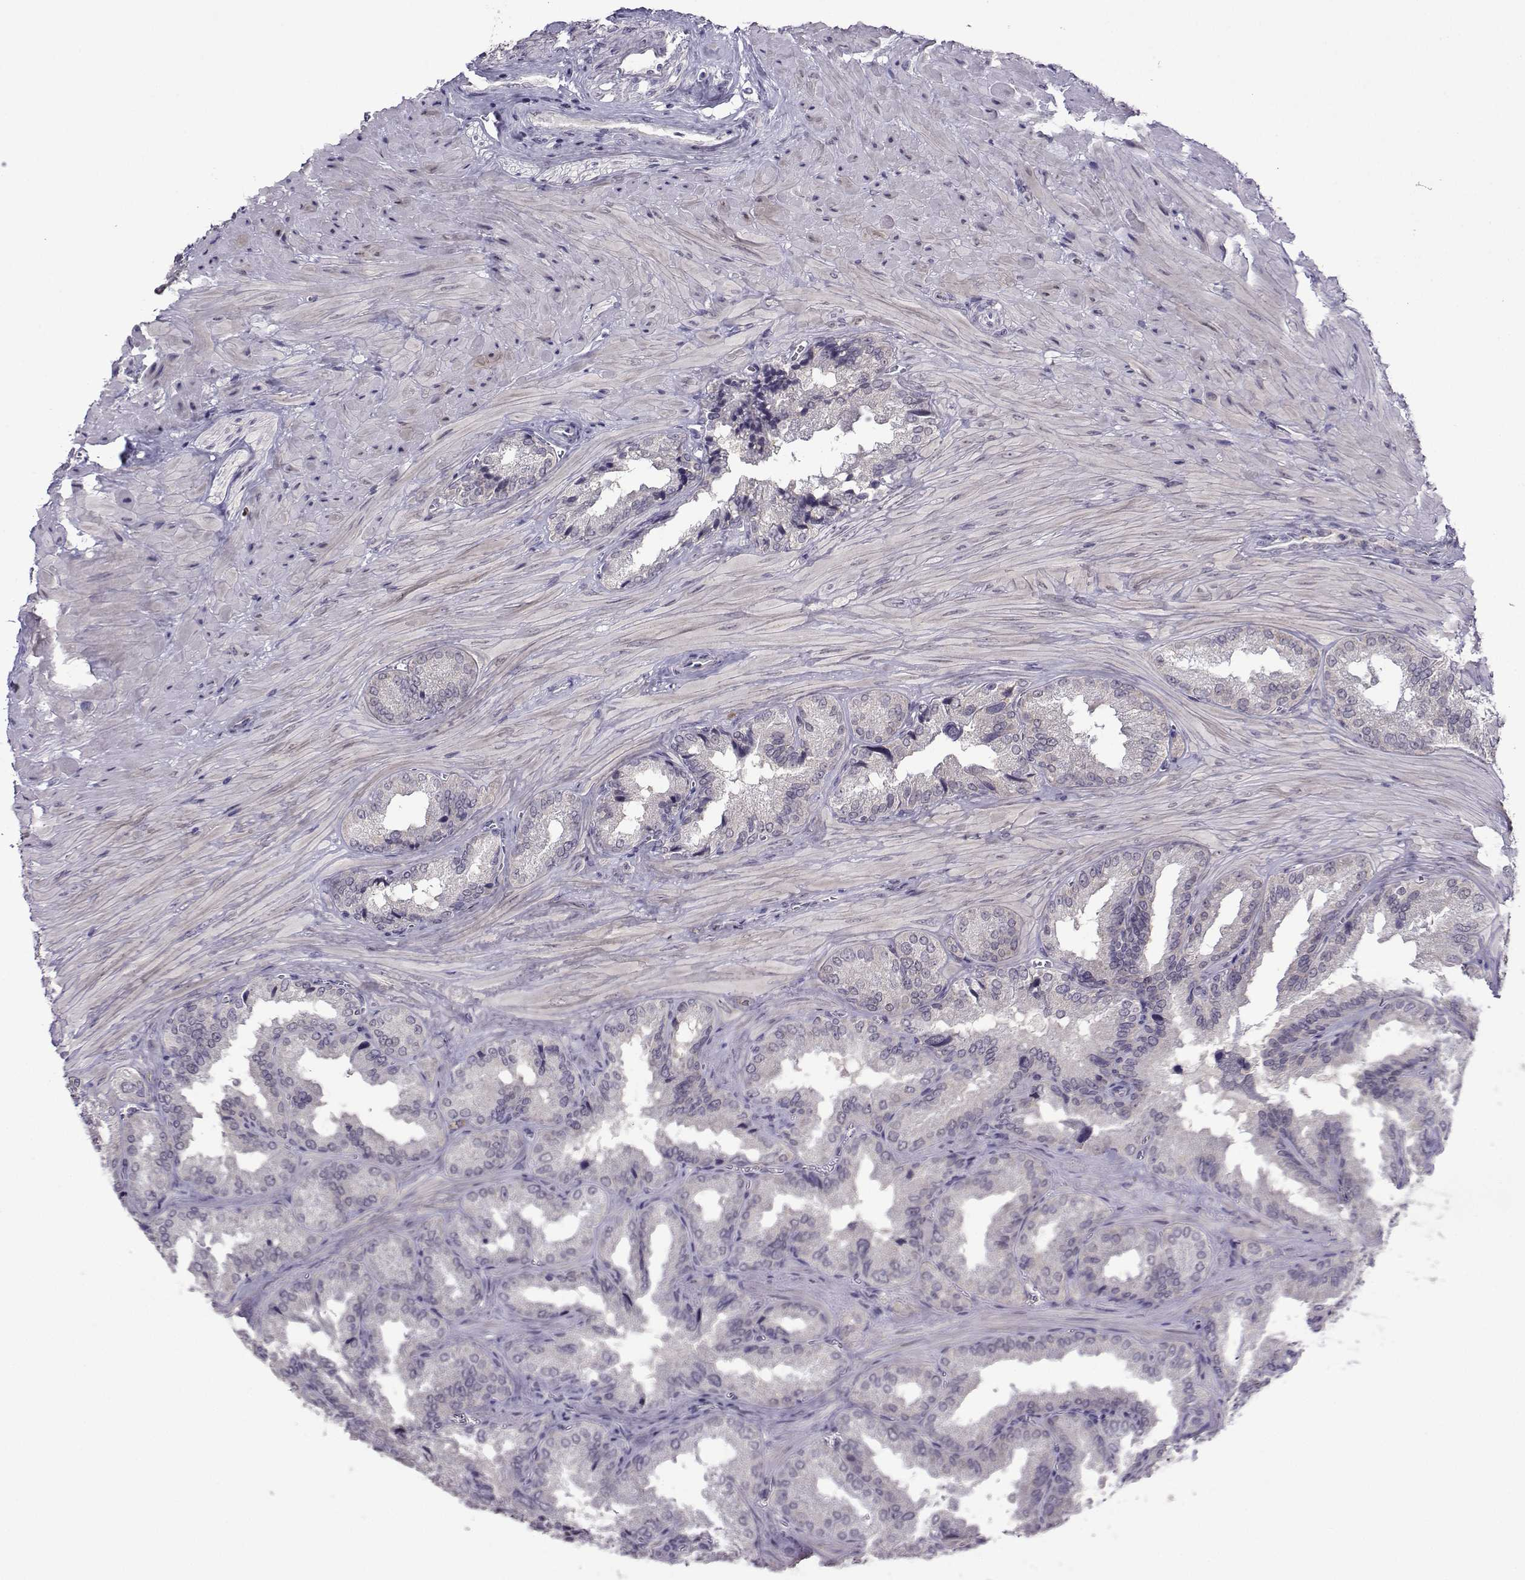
{"staining": {"intensity": "negative", "quantity": "none", "location": "none"}, "tissue": "seminal vesicle", "cell_type": "Glandular cells", "image_type": "normal", "snomed": [{"axis": "morphology", "description": "Normal tissue, NOS"}, {"axis": "topography", "description": "Seminal veicle"}], "caption": "Glandular cells are negative for protein expression in unremarkable human seminal vesicle. (DAB (3,3'-diaminobenzidine) immunohistochemistry, high magnification).", "gene": "DDX20", "patient": {"sex": "male", "age": 37}}